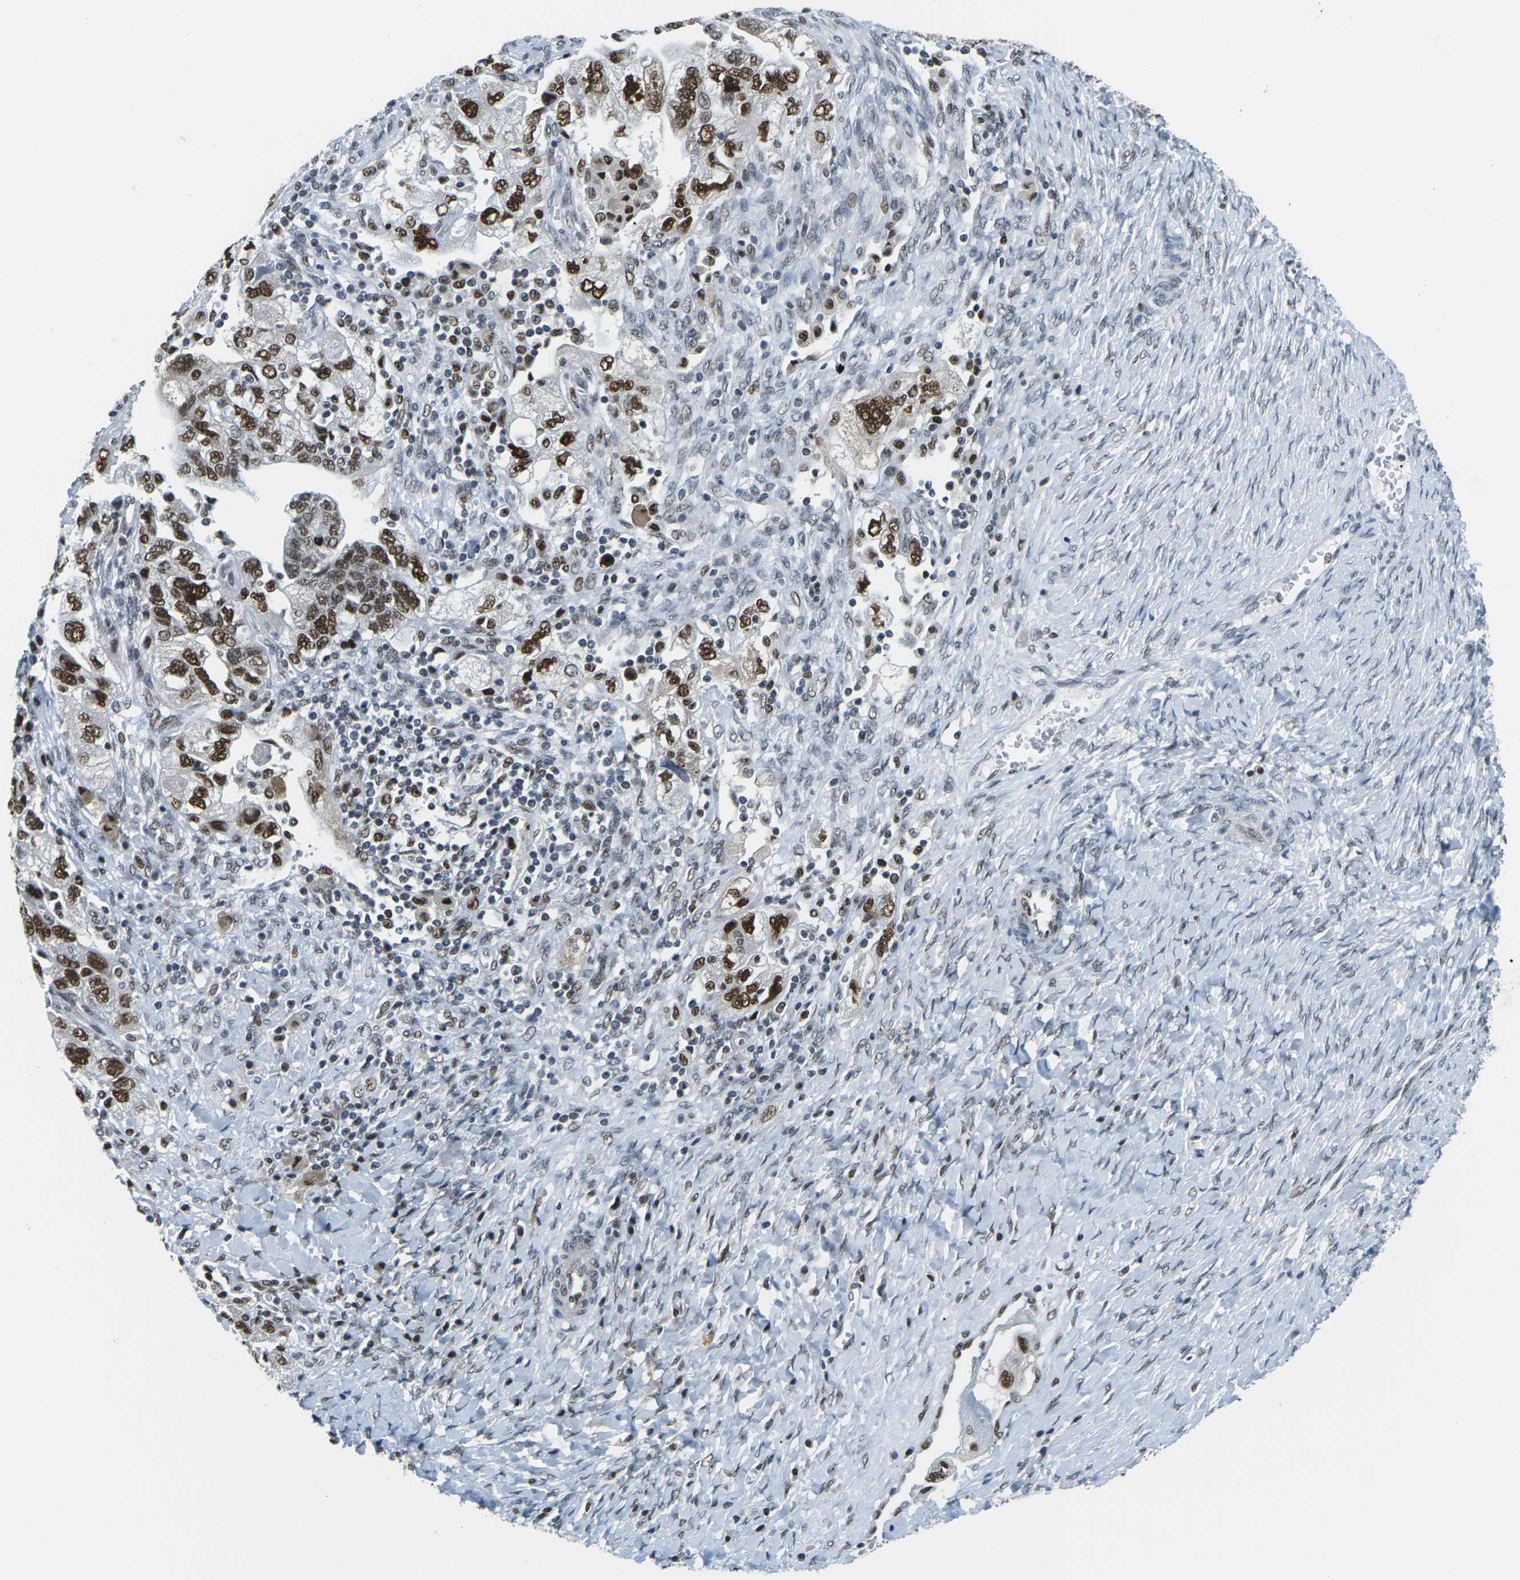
{"staining": {"intensity": "strong", "quantity": ">75%", "location": "nuclear"}, "tissue": "ovarian cancer", "cell_type": "Tumor cells", "image_type": "cancer", "snomed": [{"axis": "morphology", "description": "Carcinoma, NOS"}, {"axis": "morphology", "description": "Cystadenocarcinoma, serous, NOS"}, {"axis": "topography", "description": "Ovary"}], "caption": "Tumor cells show high levels of strong nuclear staining in approximately >75% of cells in ovarian cancer.", "gene": "PSME3", "patient": {"sex": "female", "age": 69}}